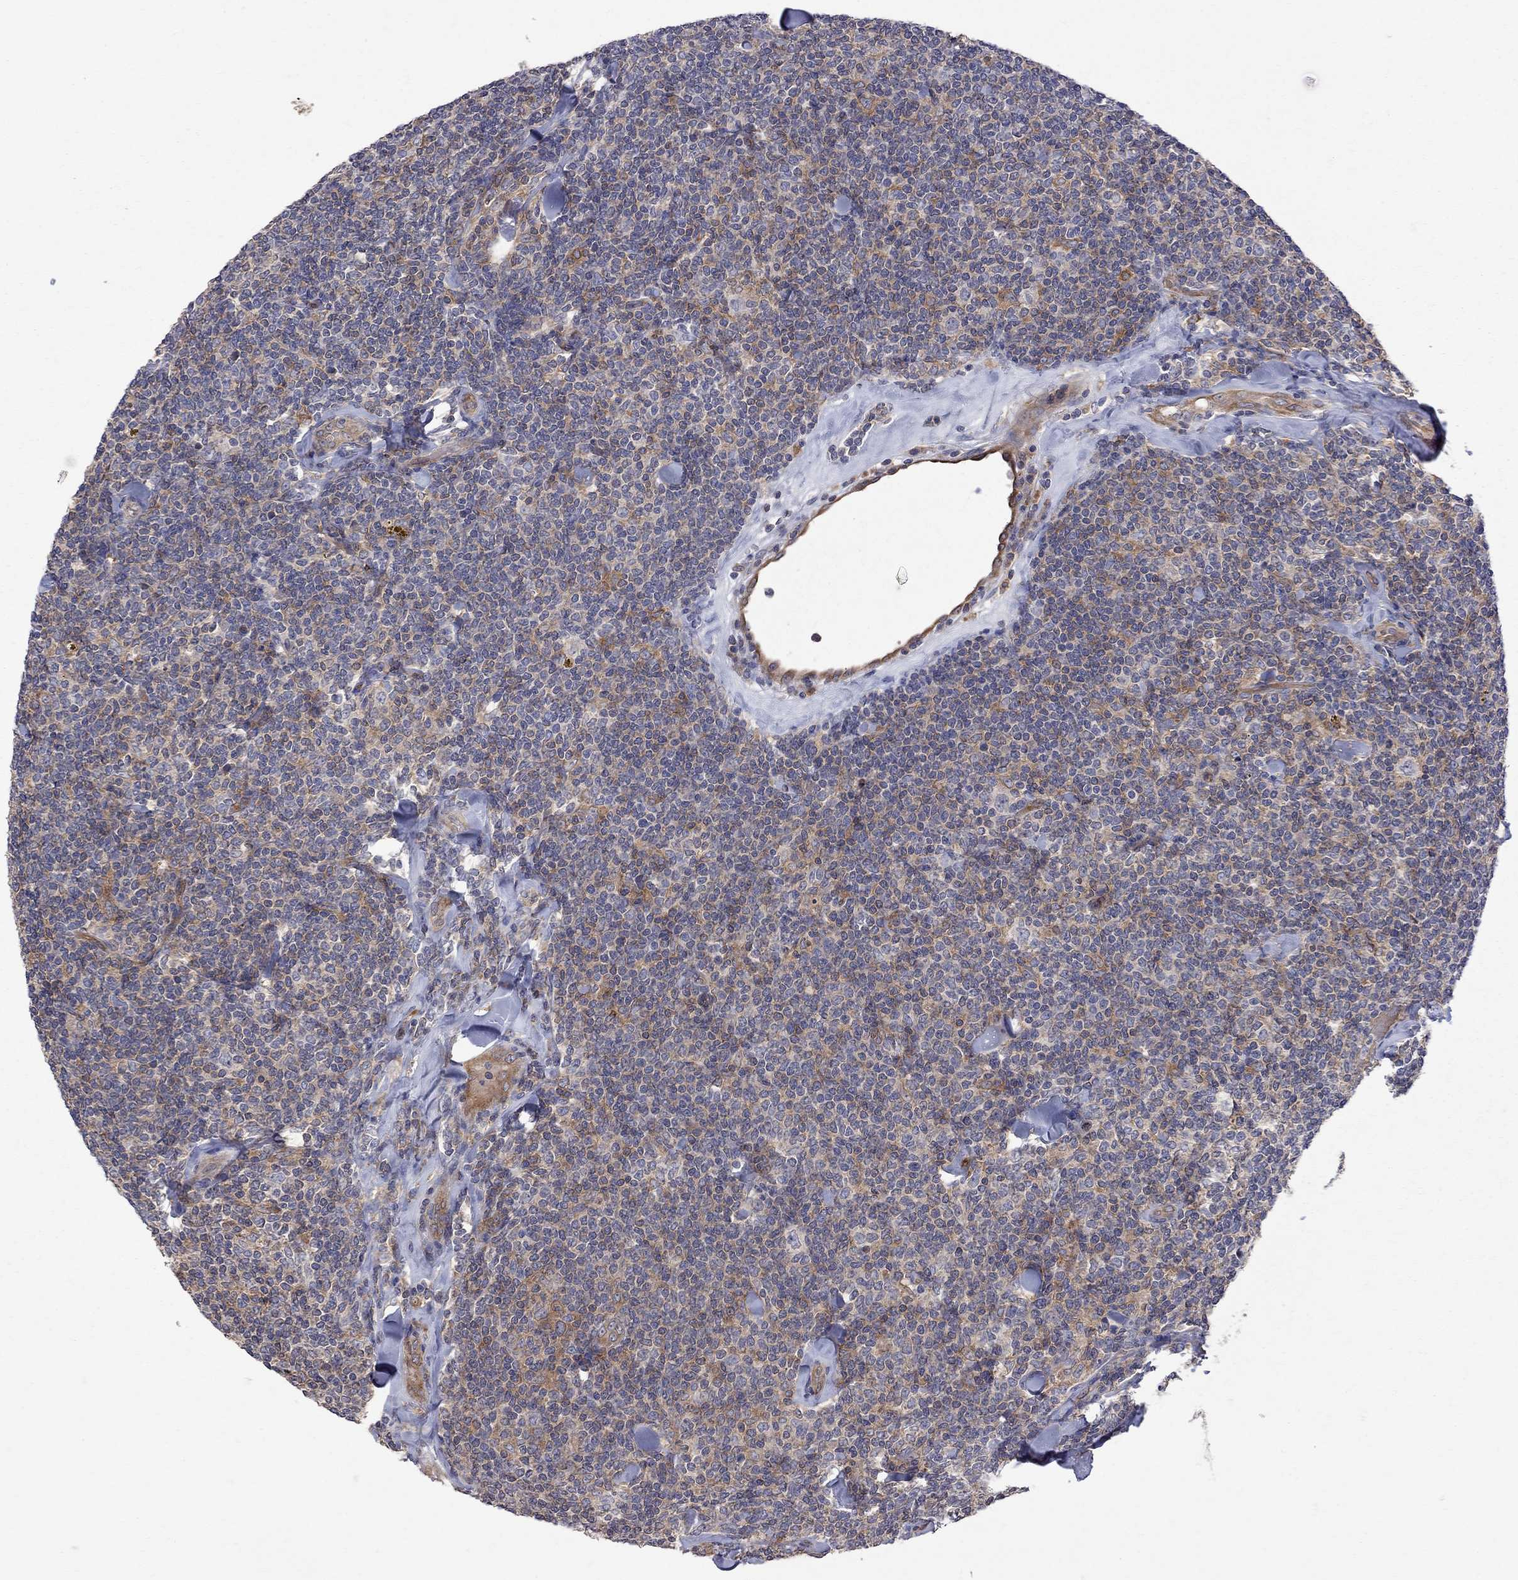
{"staining": {"intensity": "moderate", "quantity": "25%-75%", "location": "cytoplasmic/membranous"}, "tissue": "lymphoma", "cell_type": "Tumor cells", "image_type": "cancer", "snomed": [{"axis": "morphology", "description": "Malignant lymphoma, non-Hodgkin's type, Low grade"}, {"axis": "topography", "description": "Lymph node"}], "caption": "Immunohistochemical staining of human lymphoma displays medium levels of moderate cytoplasmic/membranous expression in about 25%-75% of tumor cells.", "gene": "ABI3", "patient": {"sex": "female", "age": 56}}